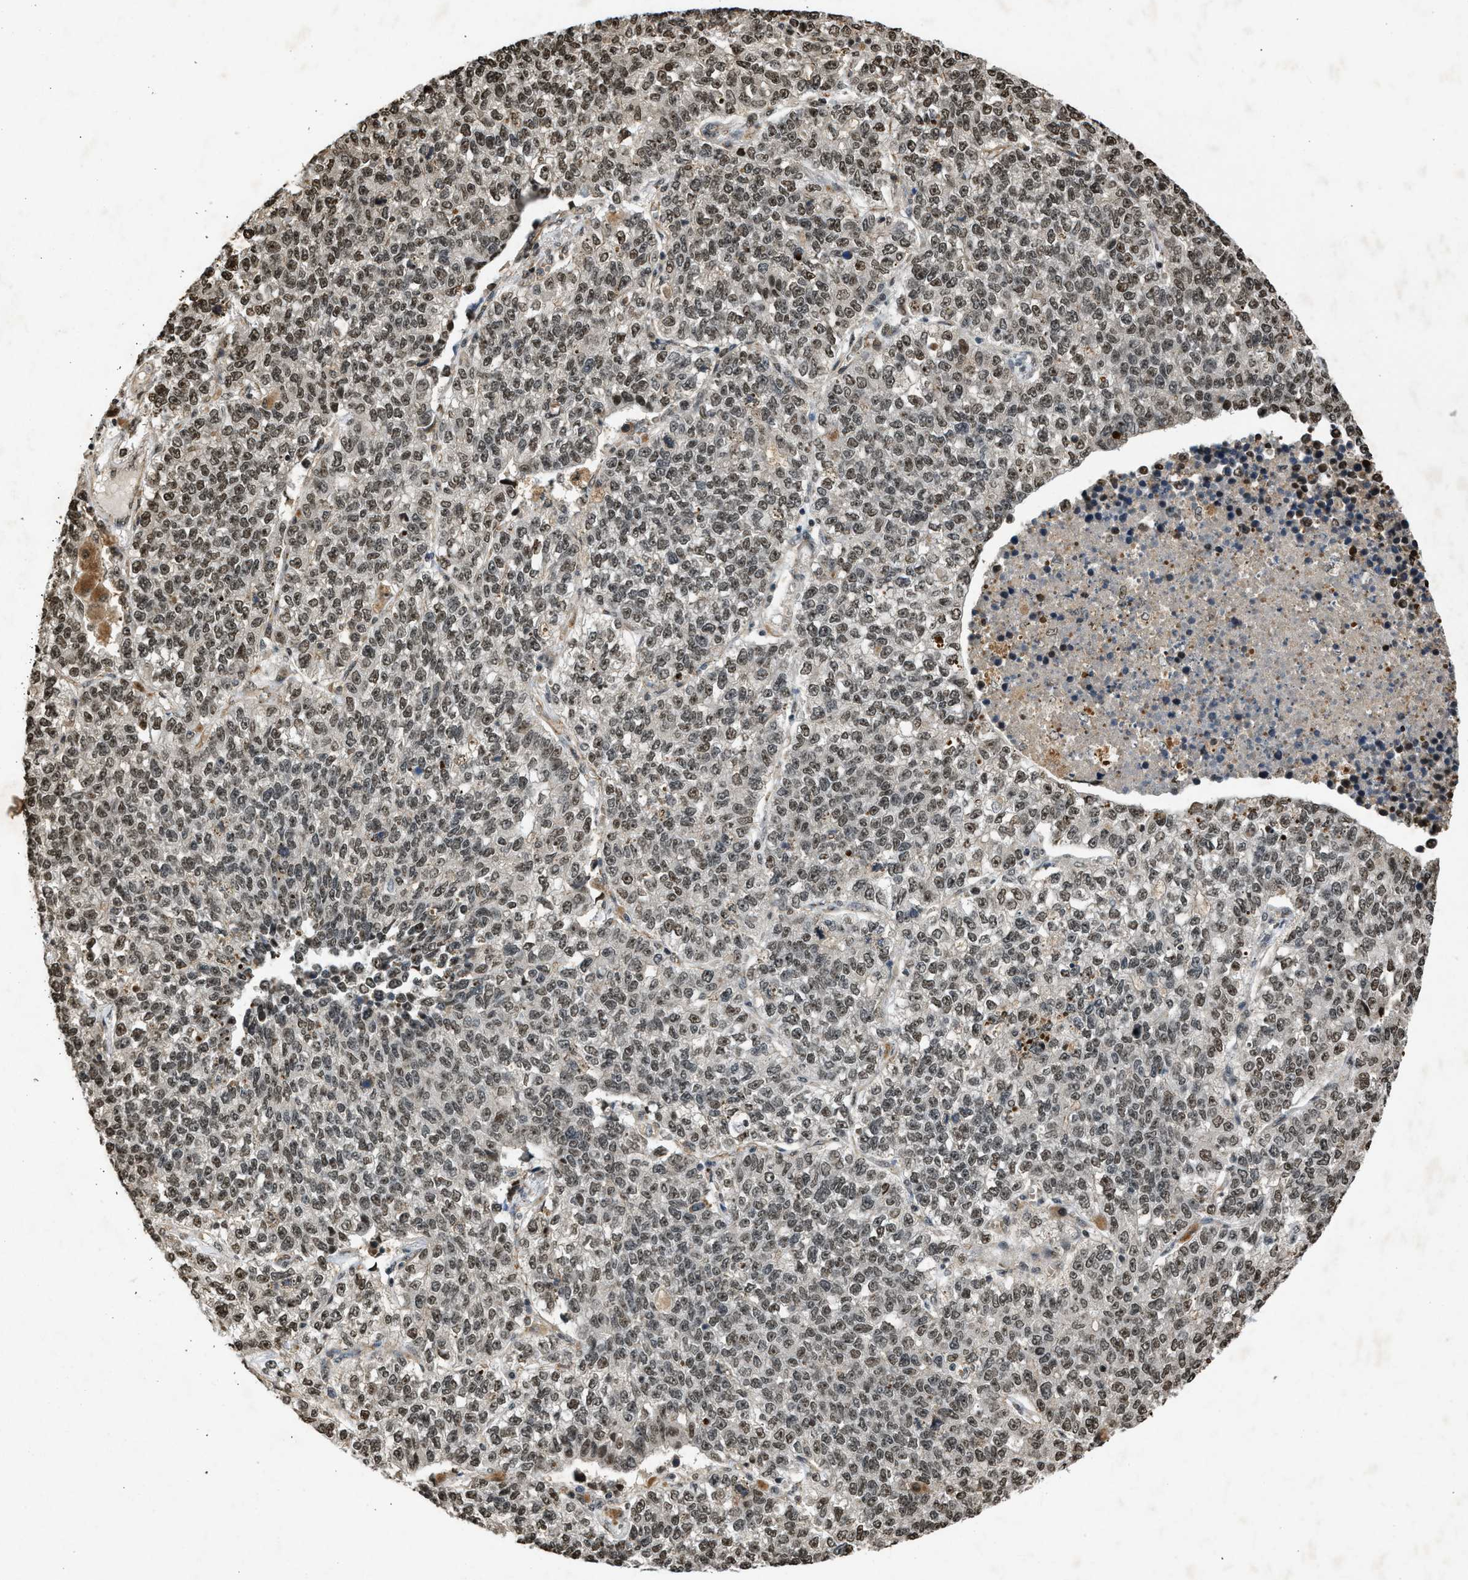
{"staining": {"intensity": "weak", "quantity": ">75%", "location": "nuclear"}, "tissue": "lung cancer", "cell_type": "Tumor cells", "image_type": "cancer", "snomed": [{"axis": "morphology", "description": "Adenocarcinoma, NOS"}, {"axis": "topography", "description": "Lung"}], "caption": "A brown stain highlights weak nuclear positivity of a protein in human lung cancer tumor cells. (DAB (3,3'-diaminobenzidine) IHC with brightfield microscopy, high magnification).", "gene": "TFDP2", "patient": {"sex": "male", "age": 49}}